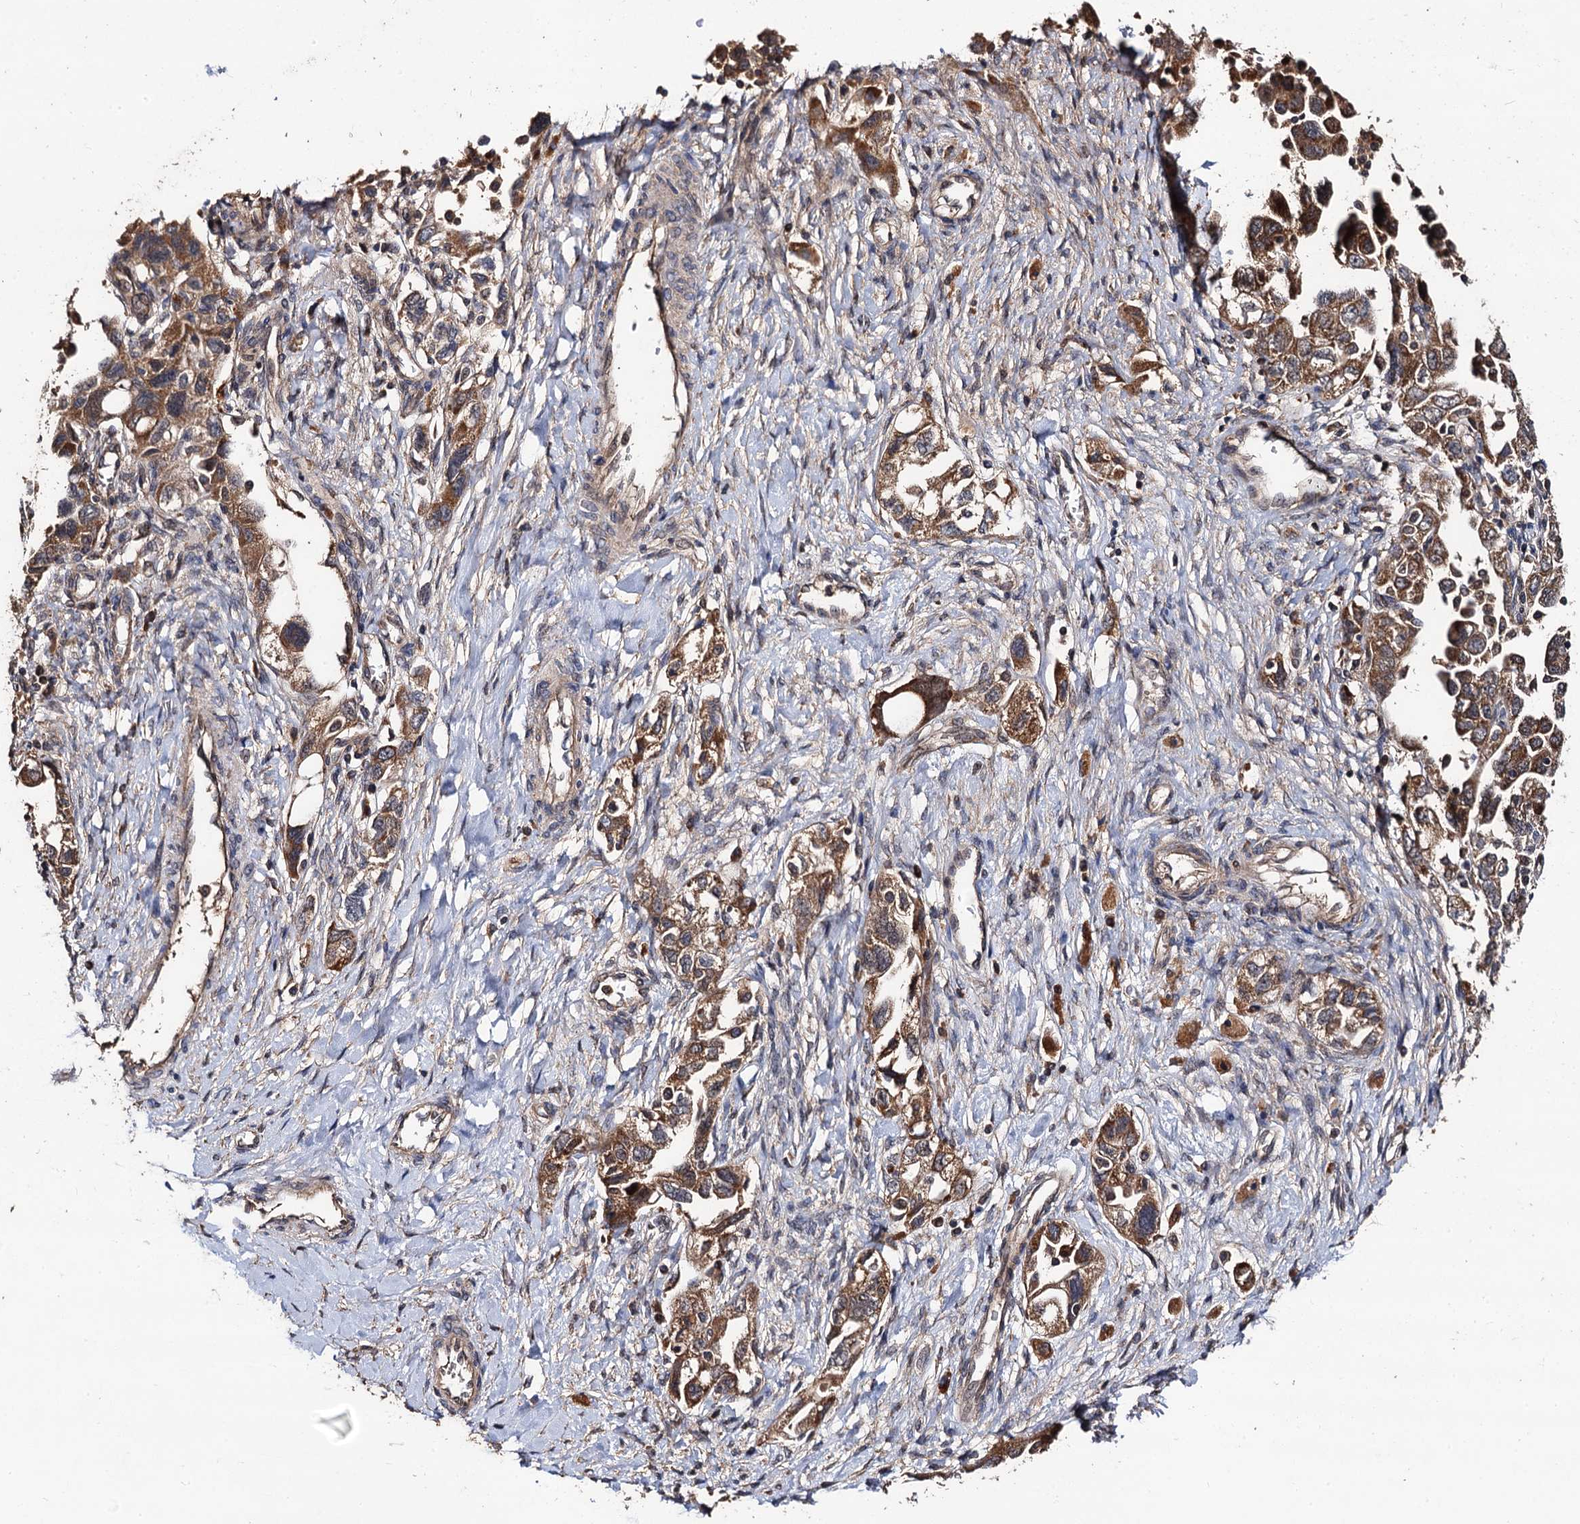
{"staining": {"intensity": "moderate", "quantity": ">75%", "location": "cytoplasmic/membranous"}, "tissue": "ovarian cancer", "cell_type": "Tumor cells", "image_type": "cancer", "snomed": [{"axis": "morphology", "description": "Carcinoma, NOS"}, {"axis": "morphology", "description": "Cystadenocarcinoma, serous, NOS"}, {"axis": "topography", "description": "Ovary"}], "caption": "DAB immunohistochemical staining of human ovarian cancer displays moderate cytoplasmic/membranous protein staining in about >75% of tumor cells.", "gene": "MIER2", "patient": {"sex": "female", "age": 69}}